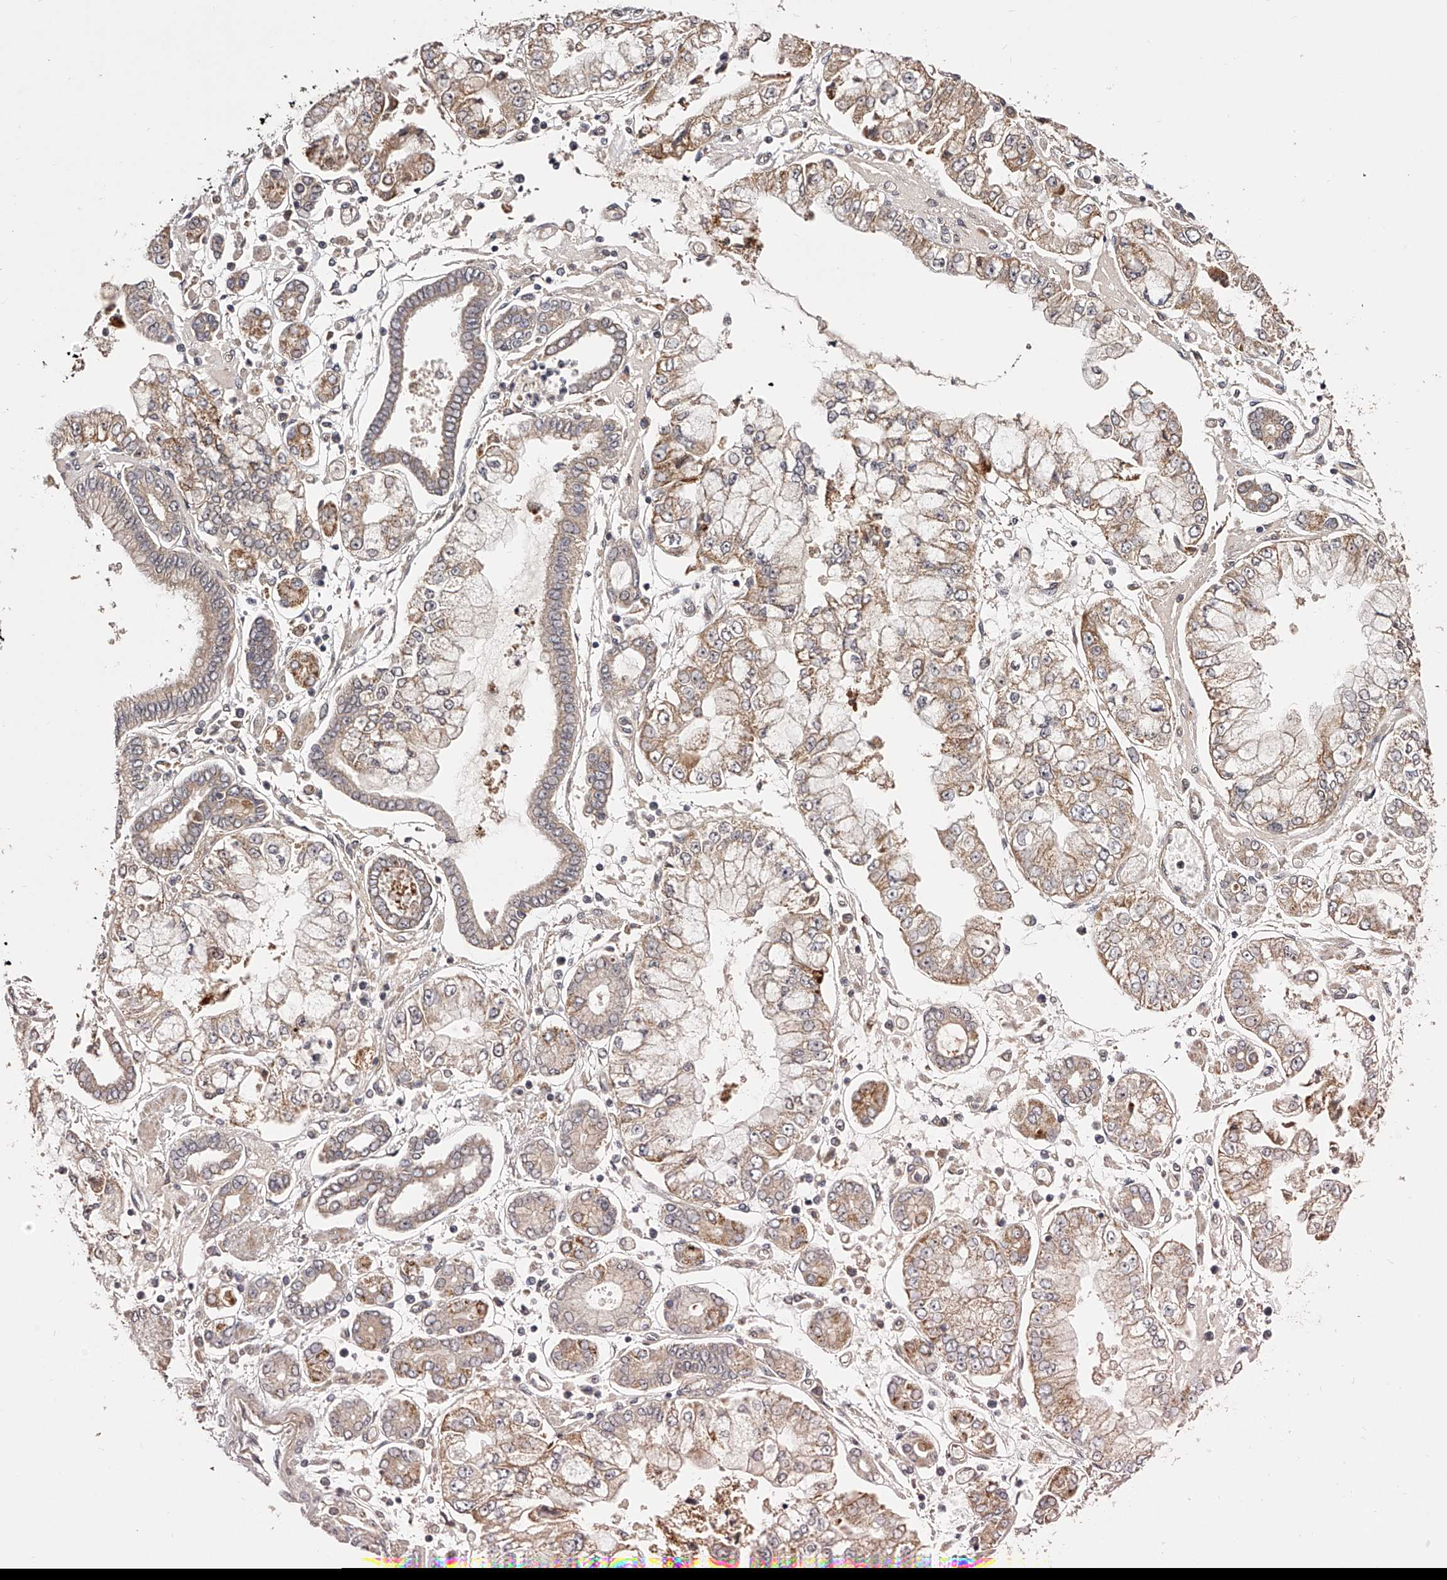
{"staining": {"intensity": "moderate", "quantity": ">75%", "location": "cytoplasmic/membranous"}, "tissue": "stomach cancer", "cell_type": "Tumor cells", "image_type": "cancer", "snomed": [{"axis": "morphology", "description": "Adenocarcinoma, NOS"}, {"axis": "topography", "description": "Stomach"}], "caption": "Protein analysis of stomach cancer (adenocarcinoma) tissue demonstrates moderate cytoplasmic/membranous staining in approximately >75% of tumor cells.", "gene": "ODF2L", "patient": {"sex": "male", "age": 76}}